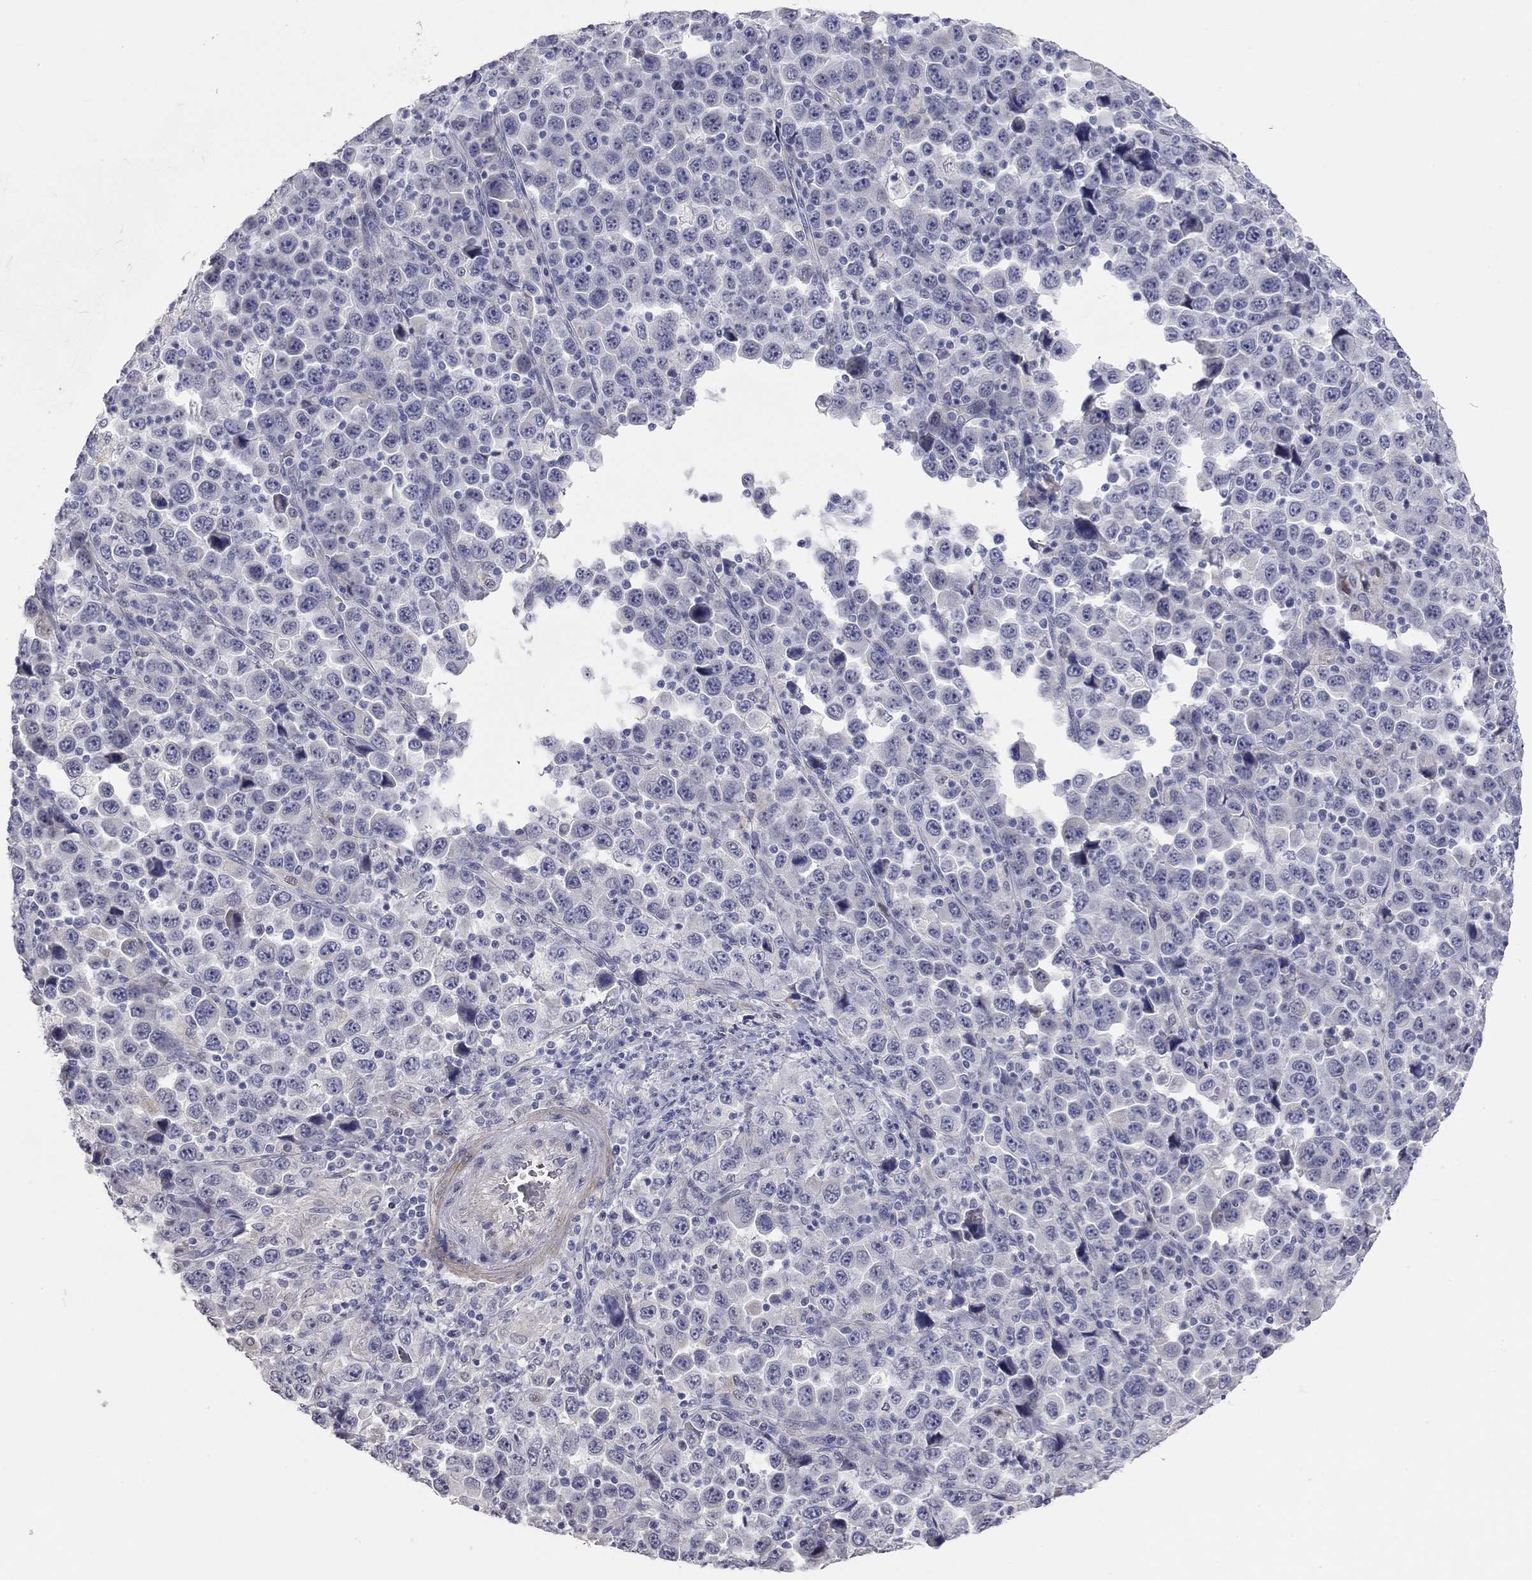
{"staining": {"intensity": "negative", "quantity": "none", "location": "none"}, "tissue": "stomach cancer", "cell_type": "Tumor cells", "image_type": "cancer", "snomed": [{"axis": "morphology", "description": "Normal tissue, NOS"}, {"axis": "morphology", "description": "Adenocarcinoma, NOS"}, {"axis": "topography", "description": "Stomach, upper"}, {"axis": "topography", "description": "Stomach"}], "caption": "DAB immunohistochemical staining of human adenocarcinoma (stomach) demonstrates no significant expression in tumor cells.", "gene": "PAPSS2", "patient": {"sex": "male", "age": 59}}